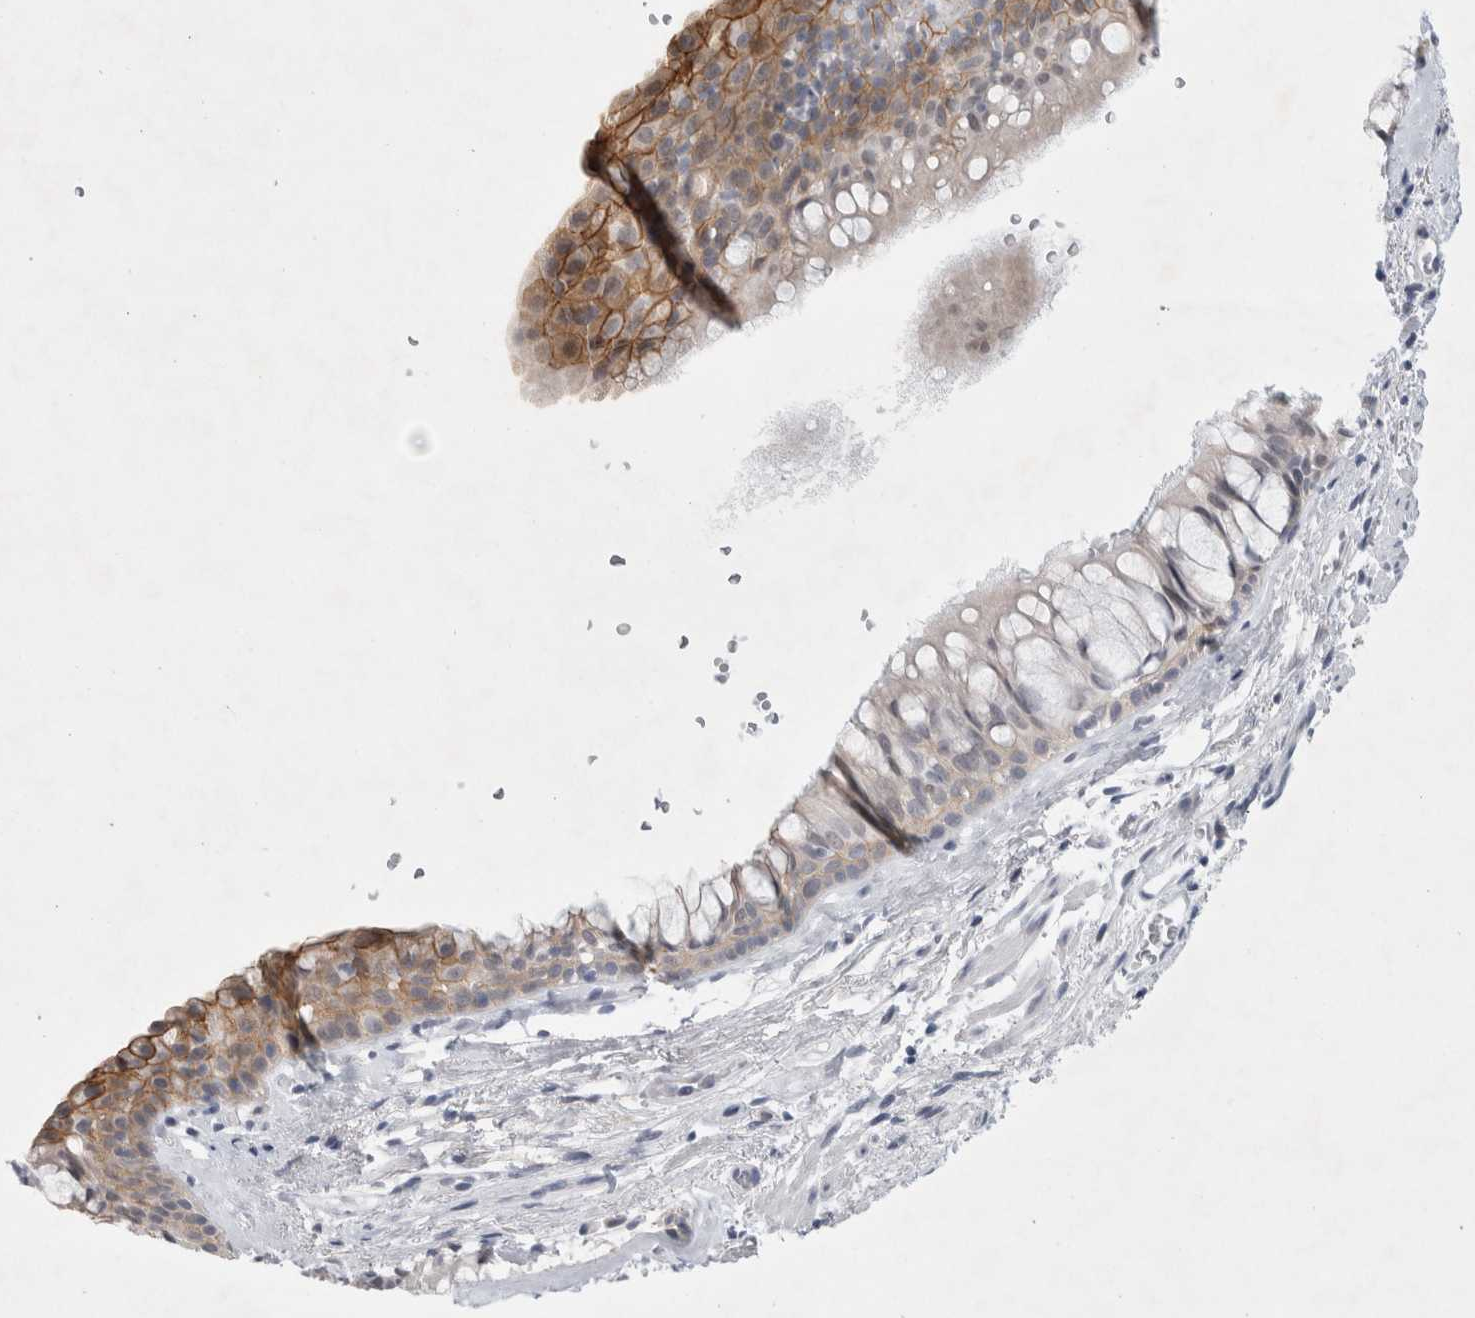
{"staining": {"intensity": "moderate", "quantity": "<25%", "location": "cytoplasmic/membranous"}, "tissue": "bronchus", "cell_type": "Respiratory epithelial cells", "image_type": "normal", "snomed": [{"axis": "morphology", "description": "Normal tissue, NOS"}, {"axis": "topography", "description": "Cartilage tissue"}, {"axis": "topography", "description": "Bronchus"}], "caption": "Immunohistochemistry (IHC) photomicrograph of benign human bronchus stained for a protein (brown), which displays low levels of moderate cytoplasmic/membranous staining in approximately <25% of respiratory epithelial cells.", "gene": "NIPA1", "patient": {"sex": "female", "age": 53}}